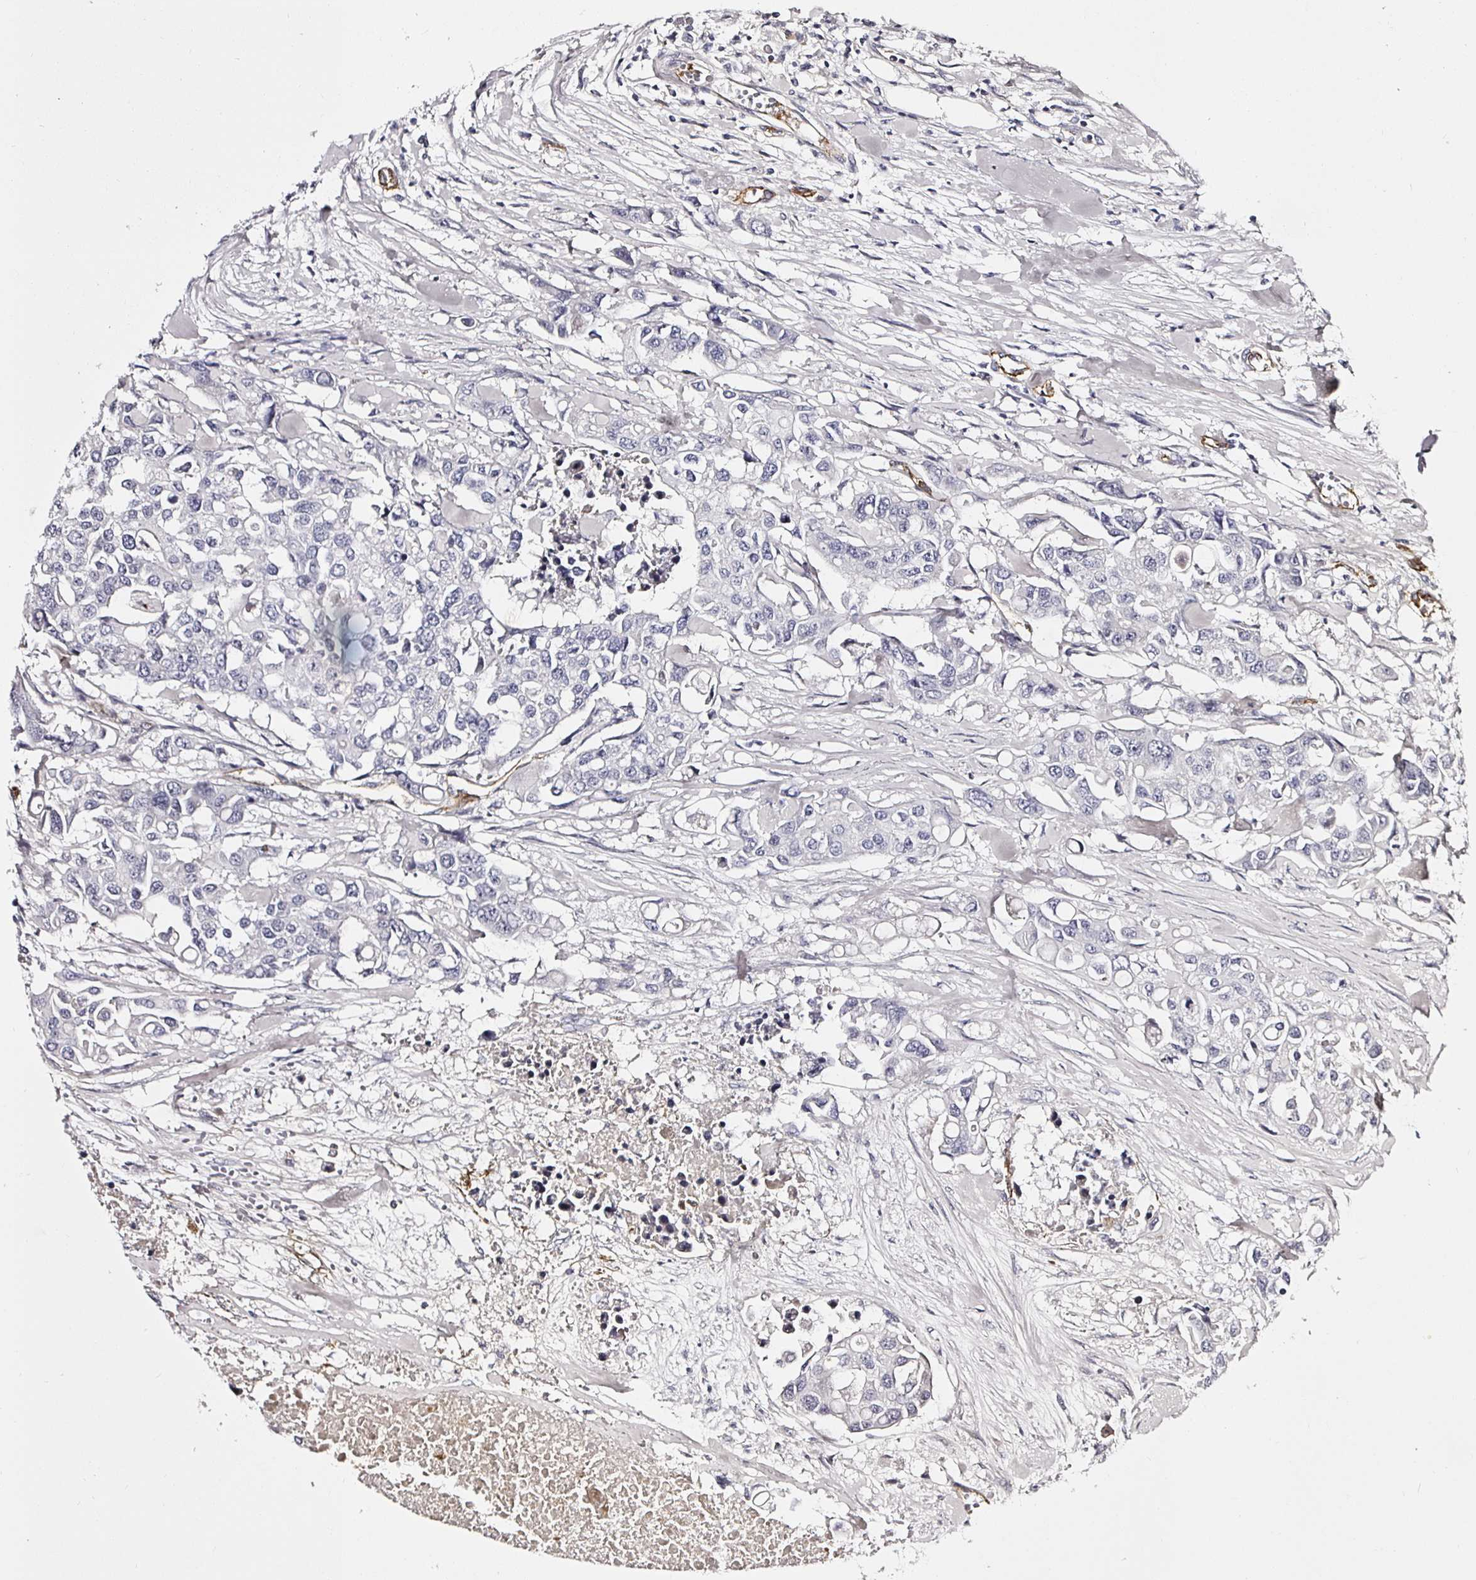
{"staining": {"intensity": "negative", "quantity": "none", "location": "none"}, "tissue": "colorectal cancer", "cell_type": "Tumor cells", "image_type": "cancer", "snomed": [{"axis": "morphology", "description": "Adenocarcinoma, NOS"}, {"axis": "topography", "description": "Colon"}], "caption": "The image reveals no staining of tumor cells in colorectal adenocarcinoma. (Brightfield microscopy of DAB (3,3'-diaminobenzidine) immunohistochemistry (IHC) at high magnification).", "gene": "ACSBG2", "patient": {"sex": "male", "age": 77}}